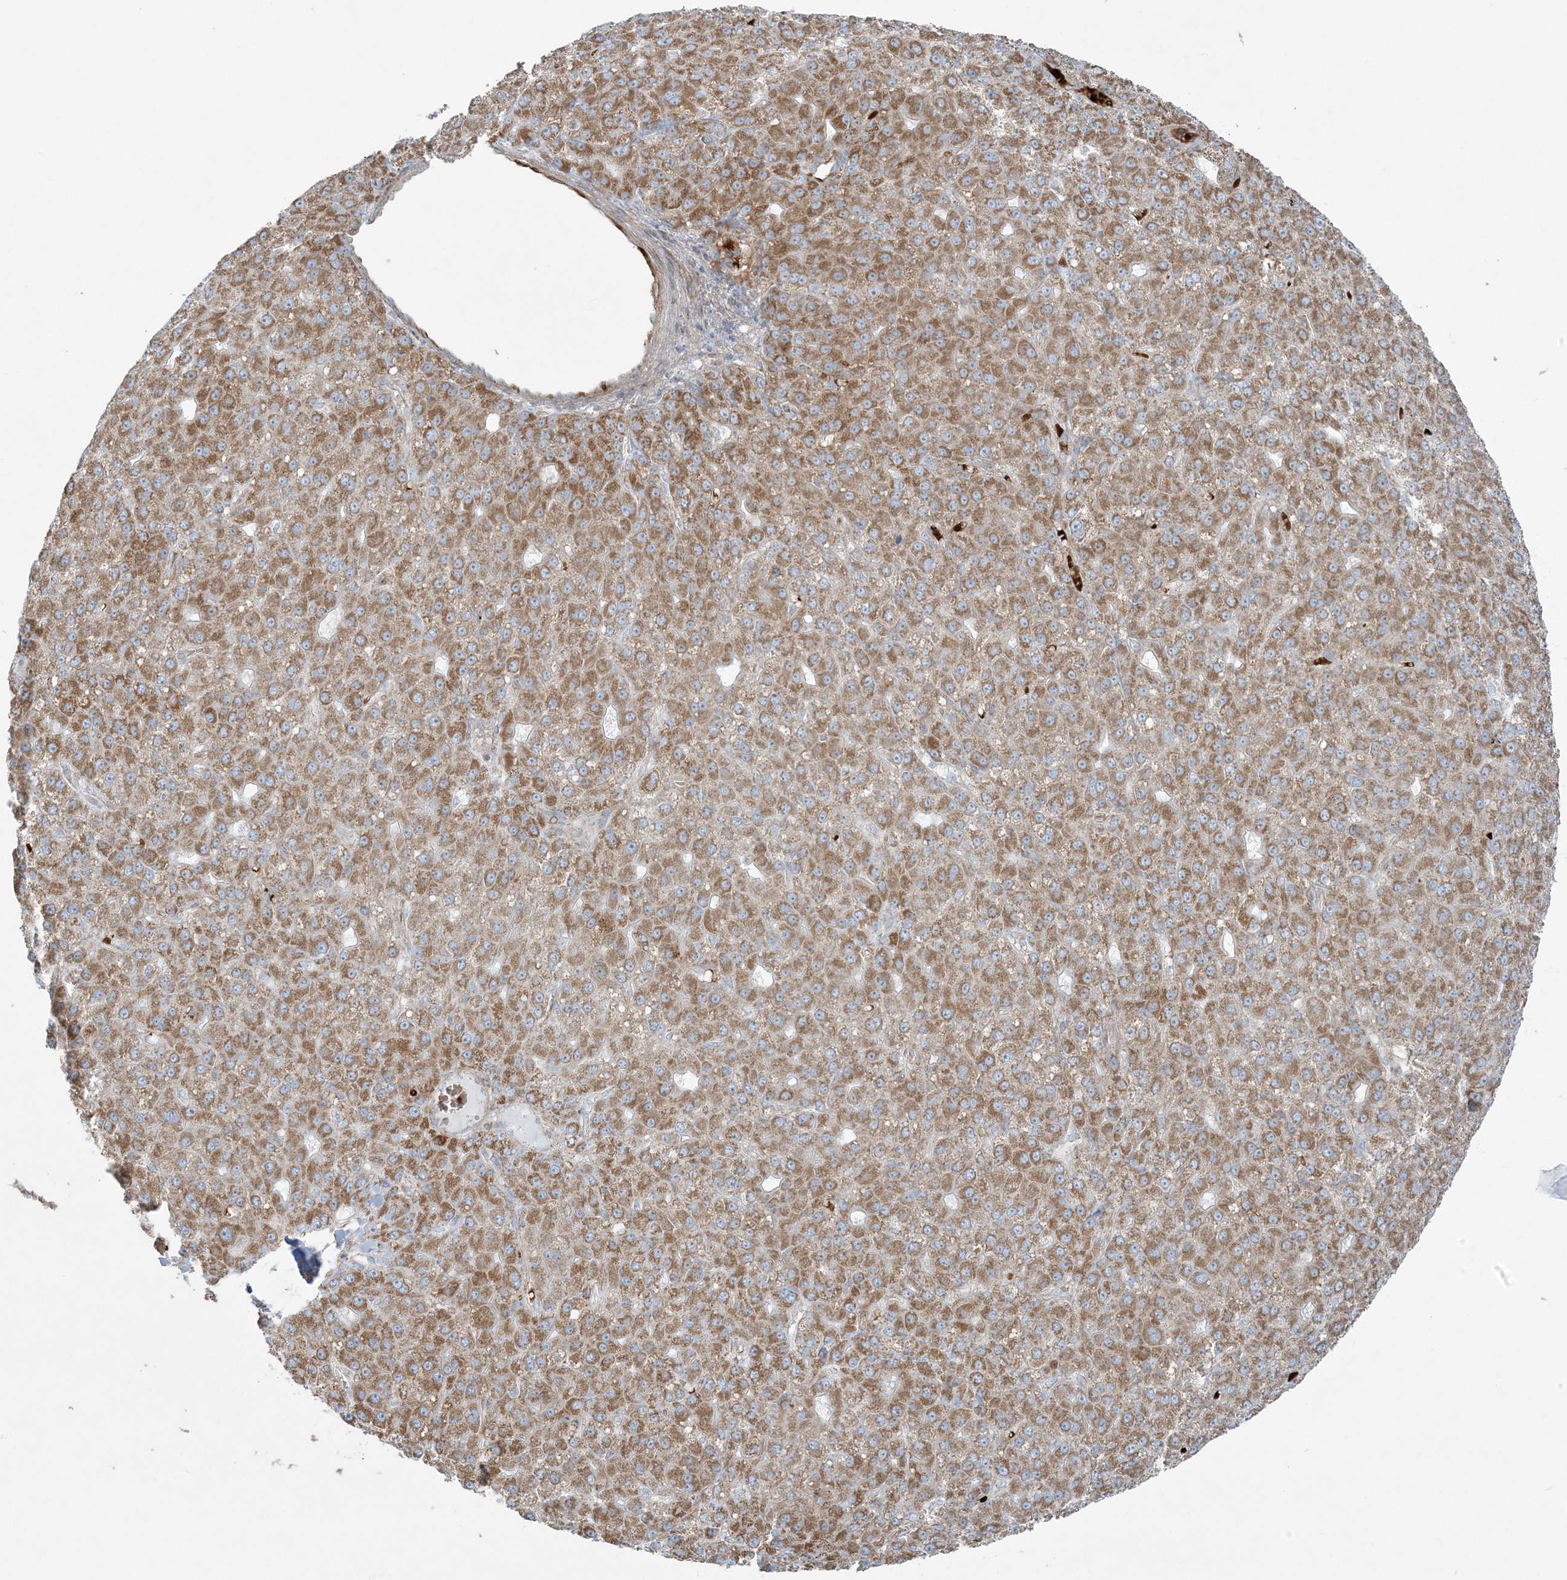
{"staining": {"intensity": "moderate", "quantity": ">75%", "location": "cytoplasmic/membranous"}, "tissue": "liver cancer", "cell_type": "Tumor cells", "image_type": "cancer", "snomed": [{"axis": "morphology", "description": "Carcinoma, Hepatocellular, NOS"}, {"axis": "topography", "description": "Liver"}], "caption": "Human liver hepatocellular carcinoma stained with a protein marker demonstrates moderate staining in tumor cells.", "gene": "PIK3R4", "patient": {"sex": "male", "age": 67}}